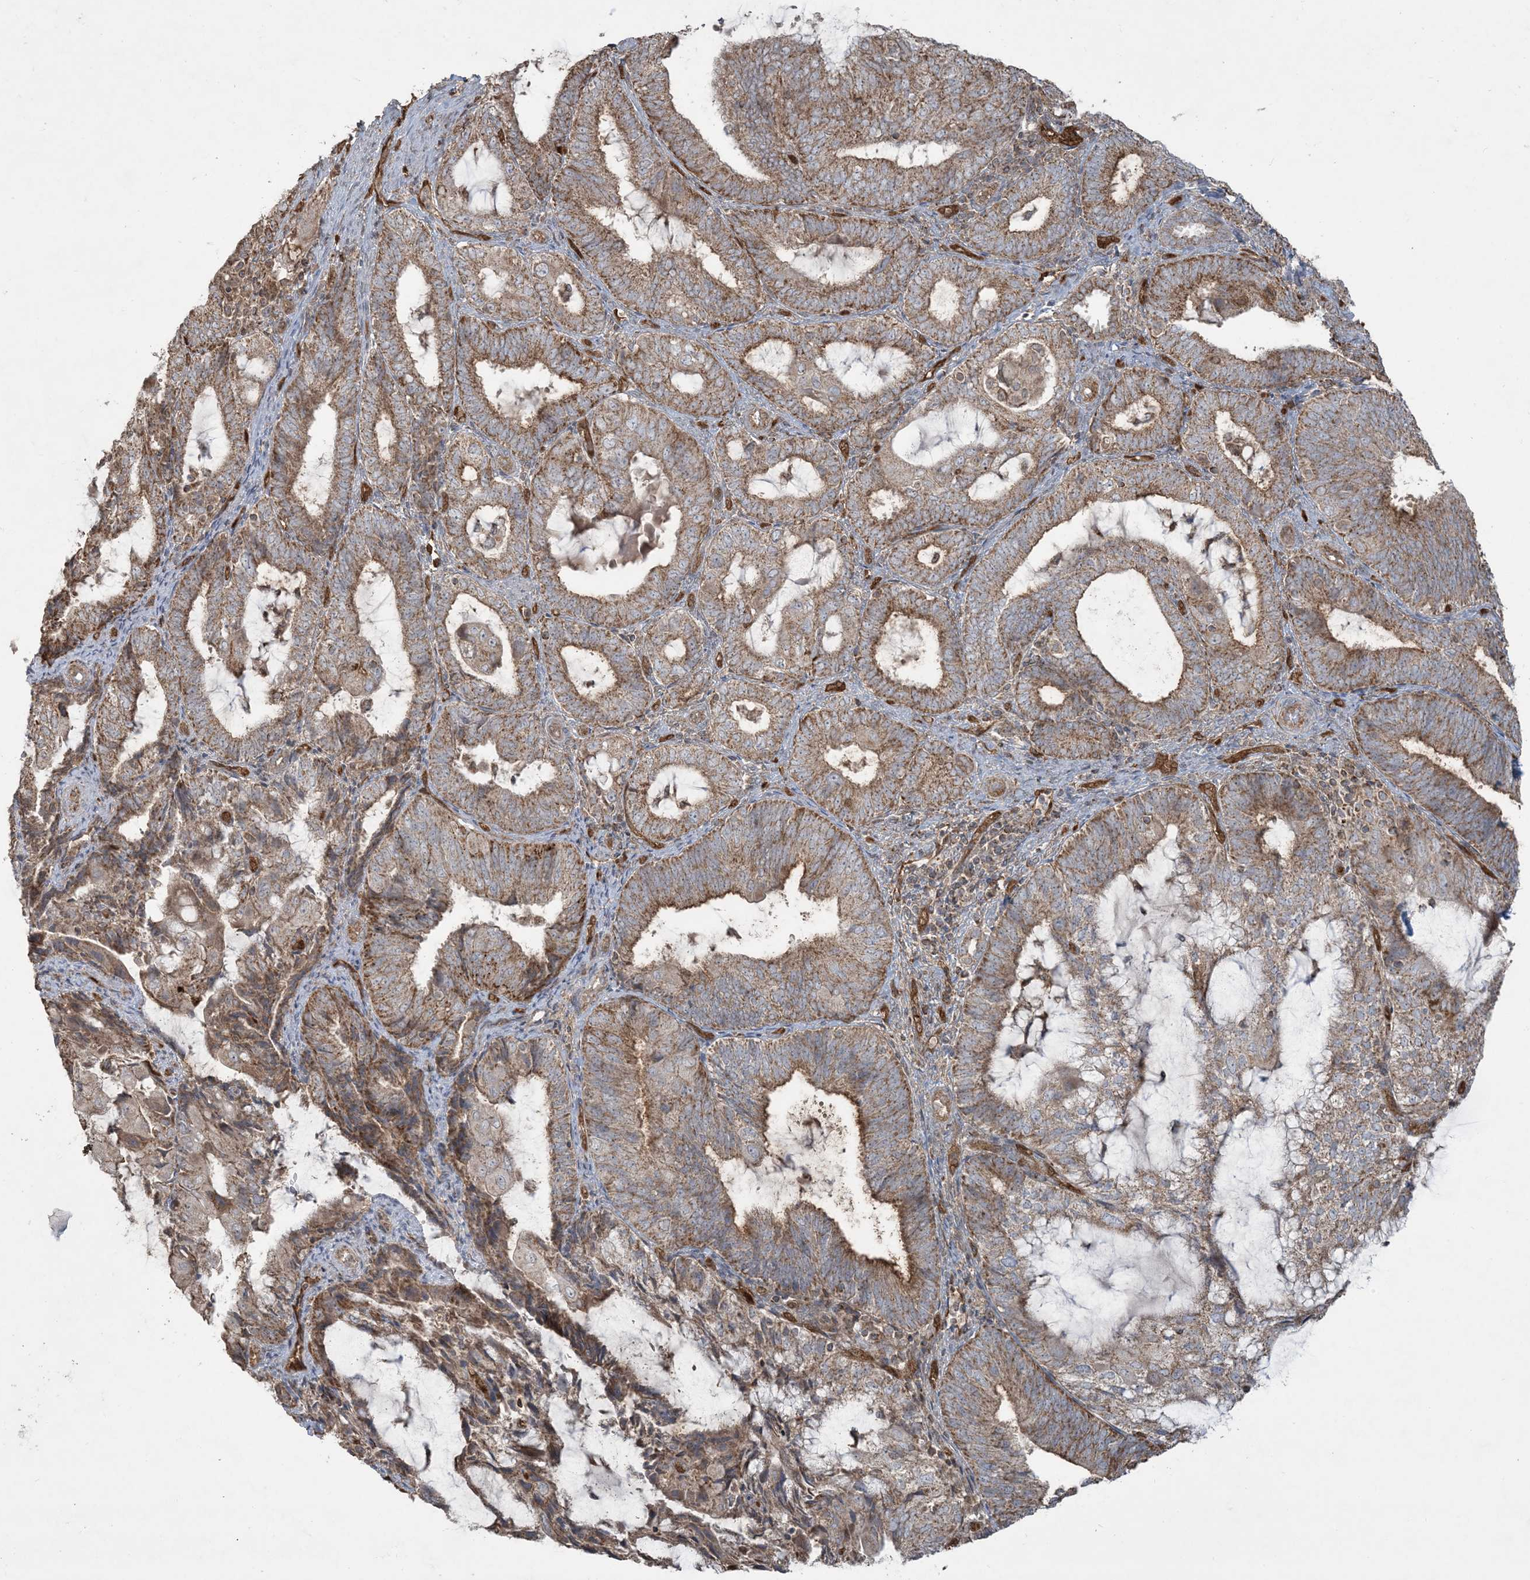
{"staining": {"intensity": "moderate", "quantity": ">75%", "location": "cytoplasmic/membranous"}, "tissue": "endometrial cancer", "cell_type": "Tumor cells", "image_type": "cancer", "snomed": [{"axis": "morphology", "description": "Adenocarcinoma, NOS"}, {"axis": "topography", "description": "Endometrium"}], "caption": "Endometrial cancer (adenocarcinoma) was stained to show a protein in brown. There is medium levels of moderate cytoplasmic/membranous positivity in approximately >75% of tumor cells.", "gene": "PPM1F", "patient": {"sex": "female", "age": 81}}